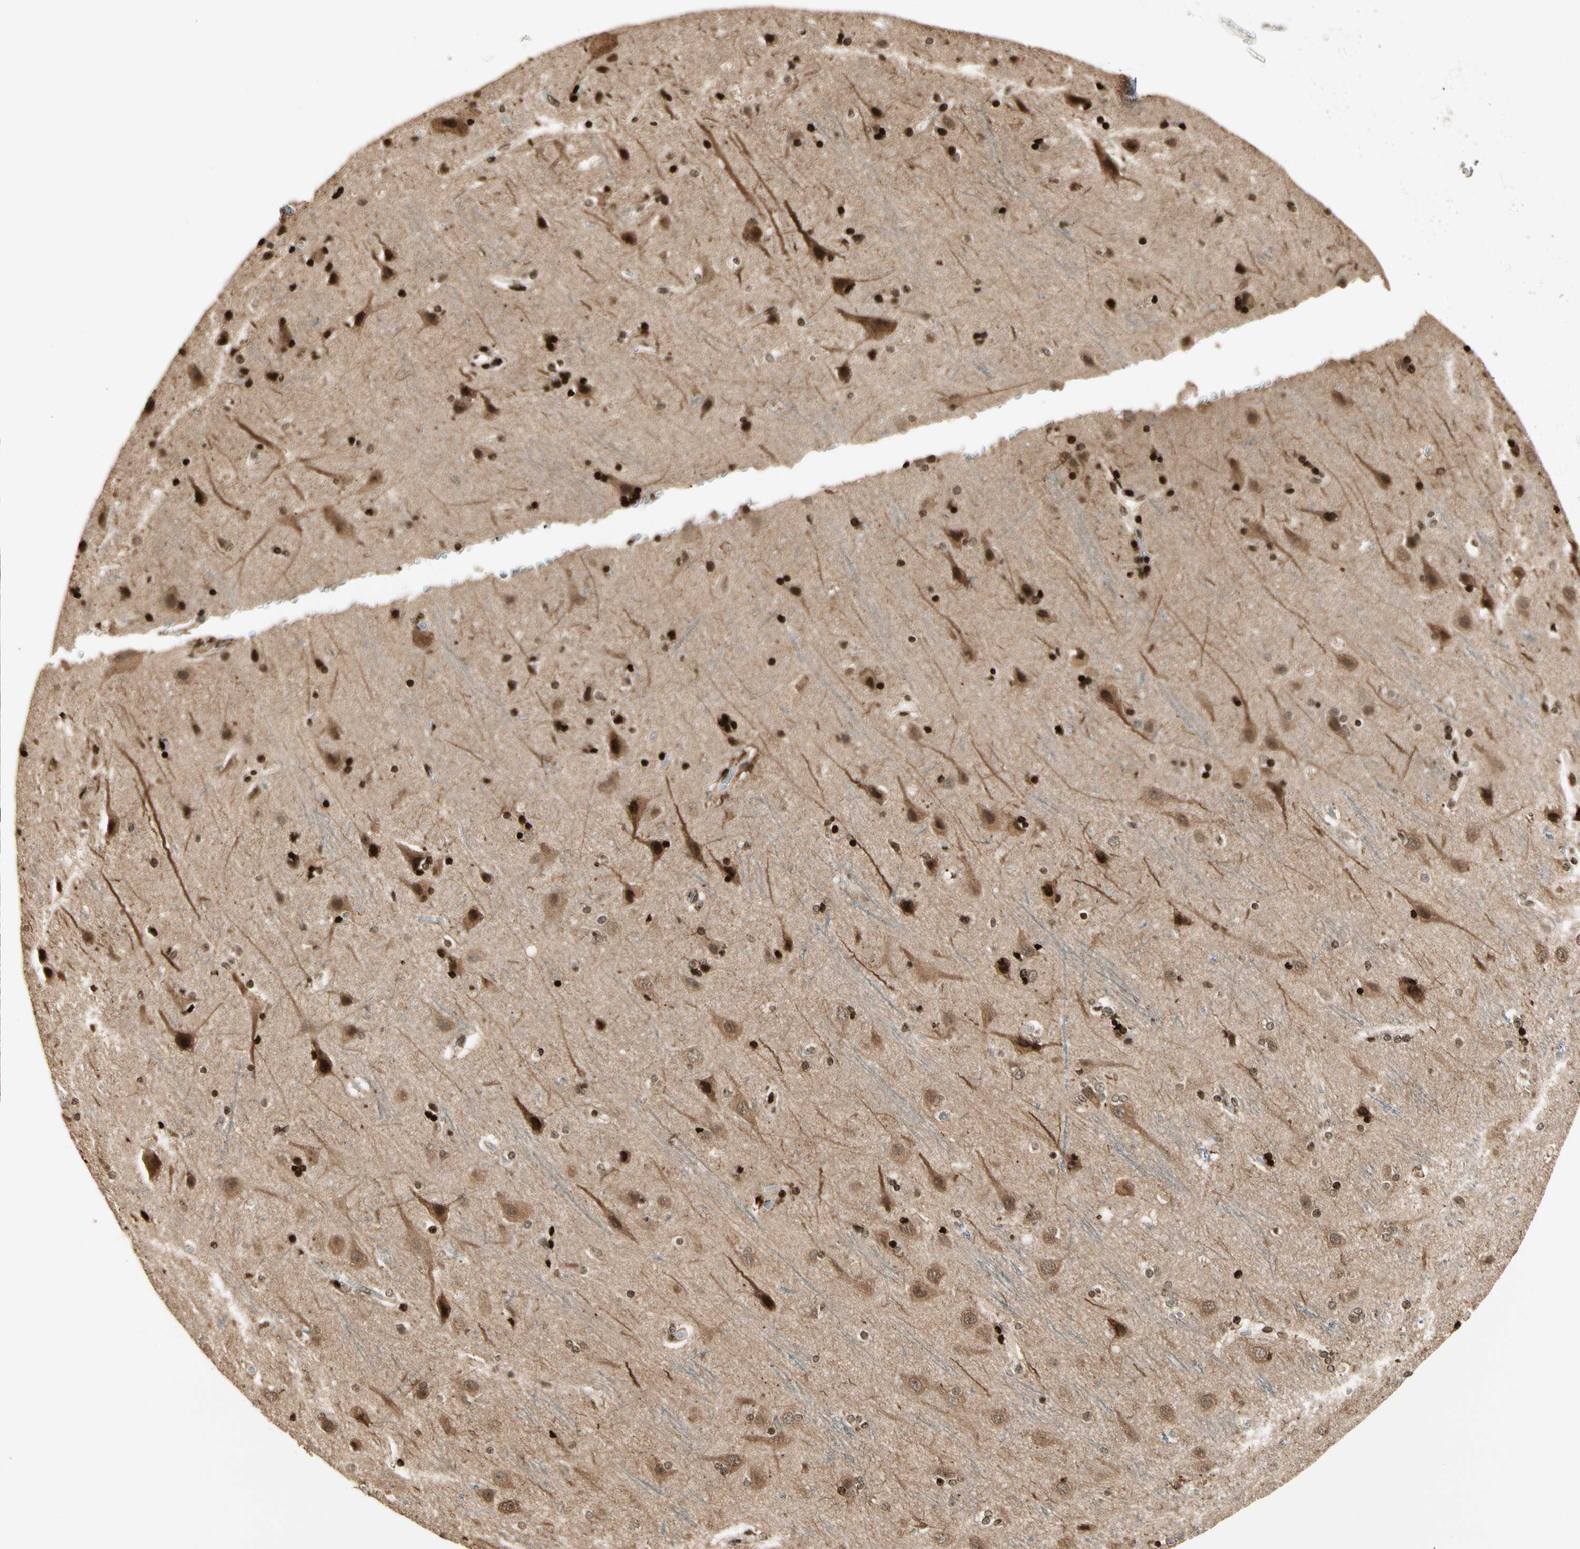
{"staining": {"intensity": "moderate", "quantity": "25%-75%", "location": "cytoplasmic/membranous"}, "tissue": "cerebral cortex", "cell_type": "Endothelial cells", "image_type": "normal", "snomed": [{"axis": "morphology", "description": "Normal tissue, NOS"}, {"axis": "topography", "description": "Cerebral cortex"}], "caption": "This histopathology image demonstrates immunohistochemistry staining of normal human cerebral cortex, with medium moderate cytoplasmic/membranous expression in about 25%-75% of endothelial cells.", "gene": "TSHZ3", "patient": {"sex": "female", "age": 54}}